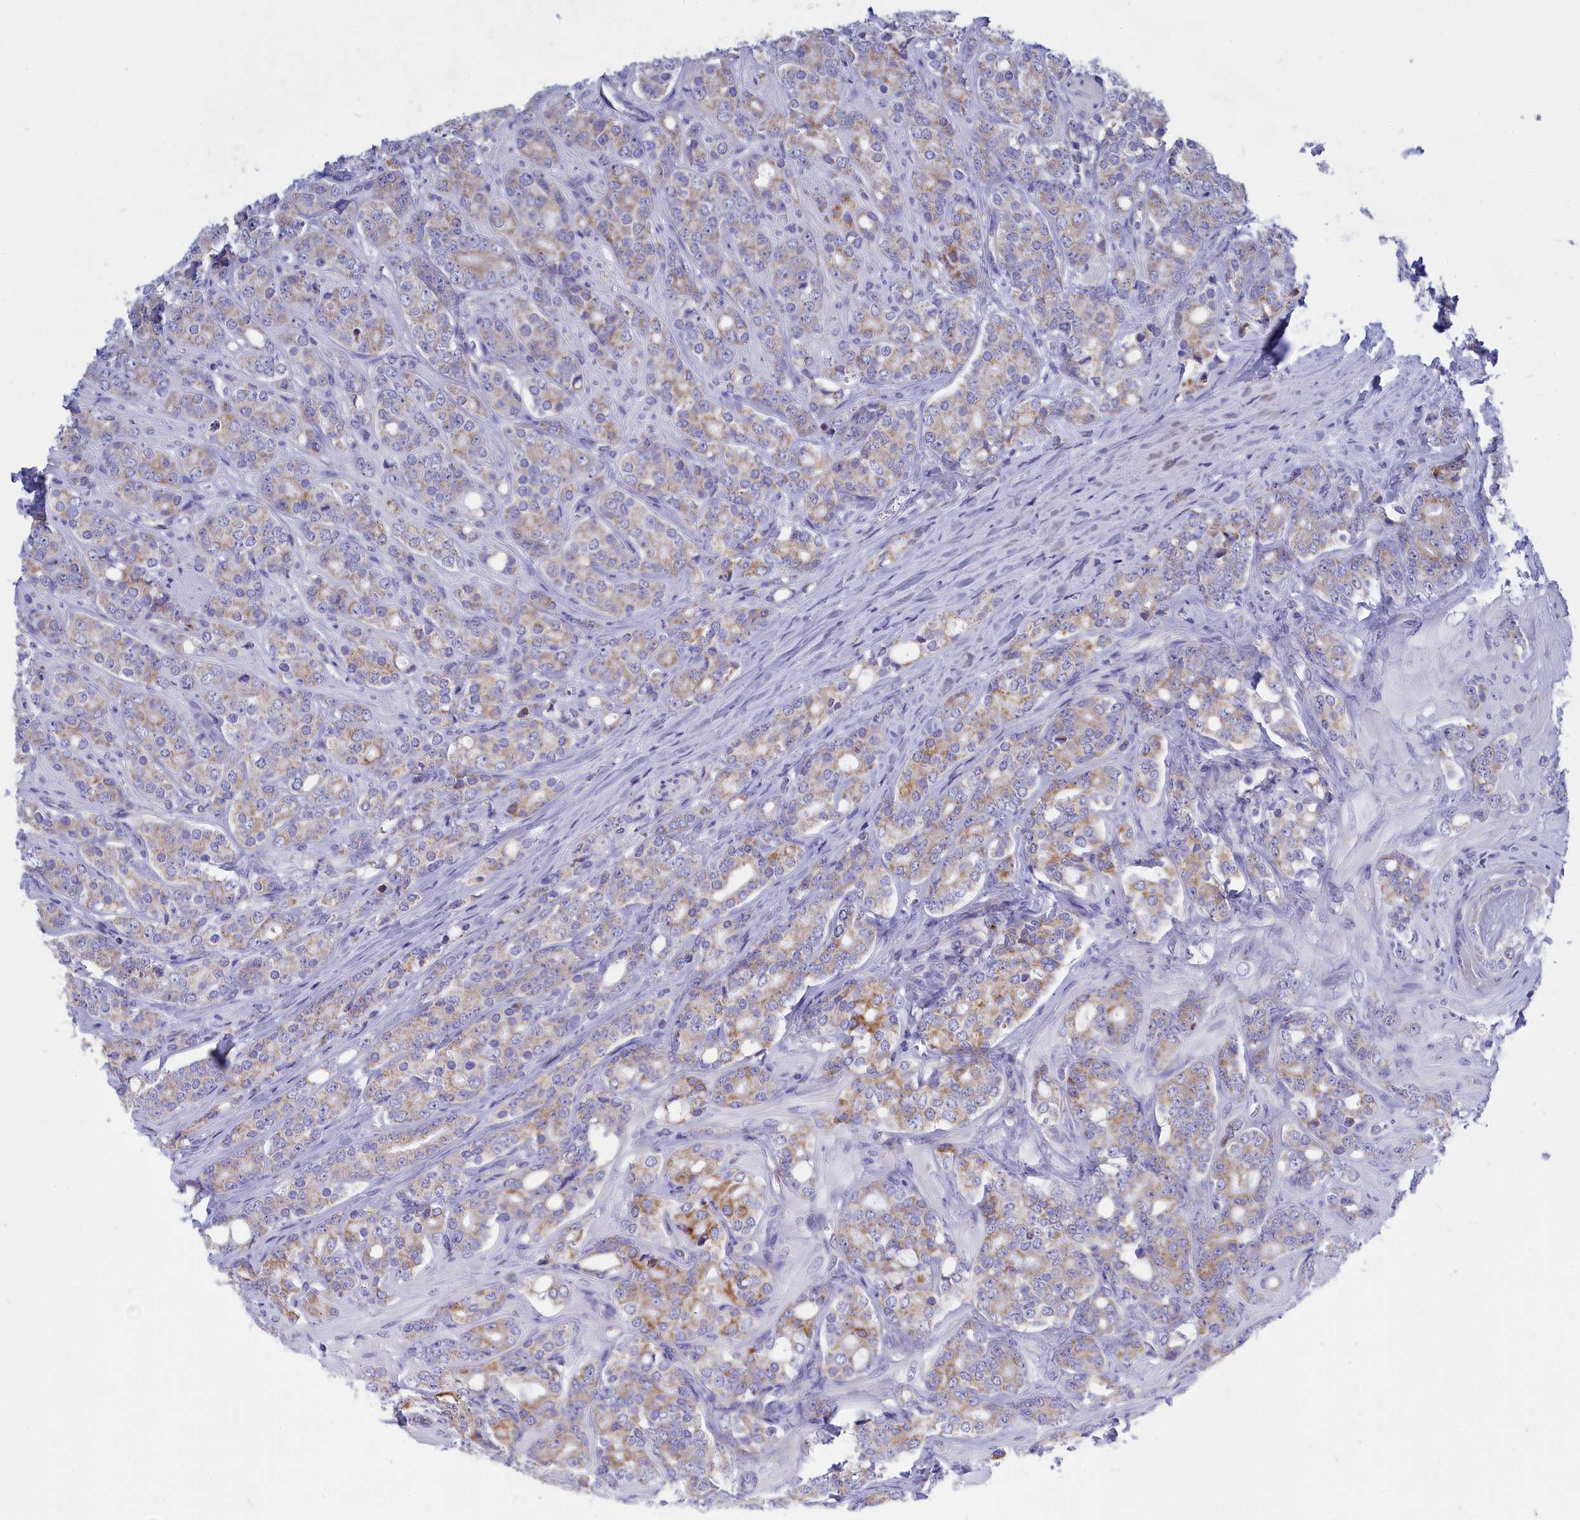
{"staining": {"intensity": "moderate", "quantity": "25%-75%", "location": "cytoplasmic/membranous"}, "tissue": "prostate cancer", "cell_type": "Tumor cells", "image_type": "cancer", "snomed": [{"axis": "morphology", "description": "Adenocarcinoma, High grade"}, {"axis": "topography", "description": "Prostate"}], "caption": "Immunohistochemistry histopathology image of neoplastic tissue: human high-grade adenocarcinoma (prostate) stained using immunohistochemistry shows medium levels of moderate protein expression localized specifically in the cytoplasmic/membranous of tumor cells, appearing as a cytoplasmic/membranous brown color.", "gene": "CCRL2", "patient": {"sex": "male", "age": 62}}